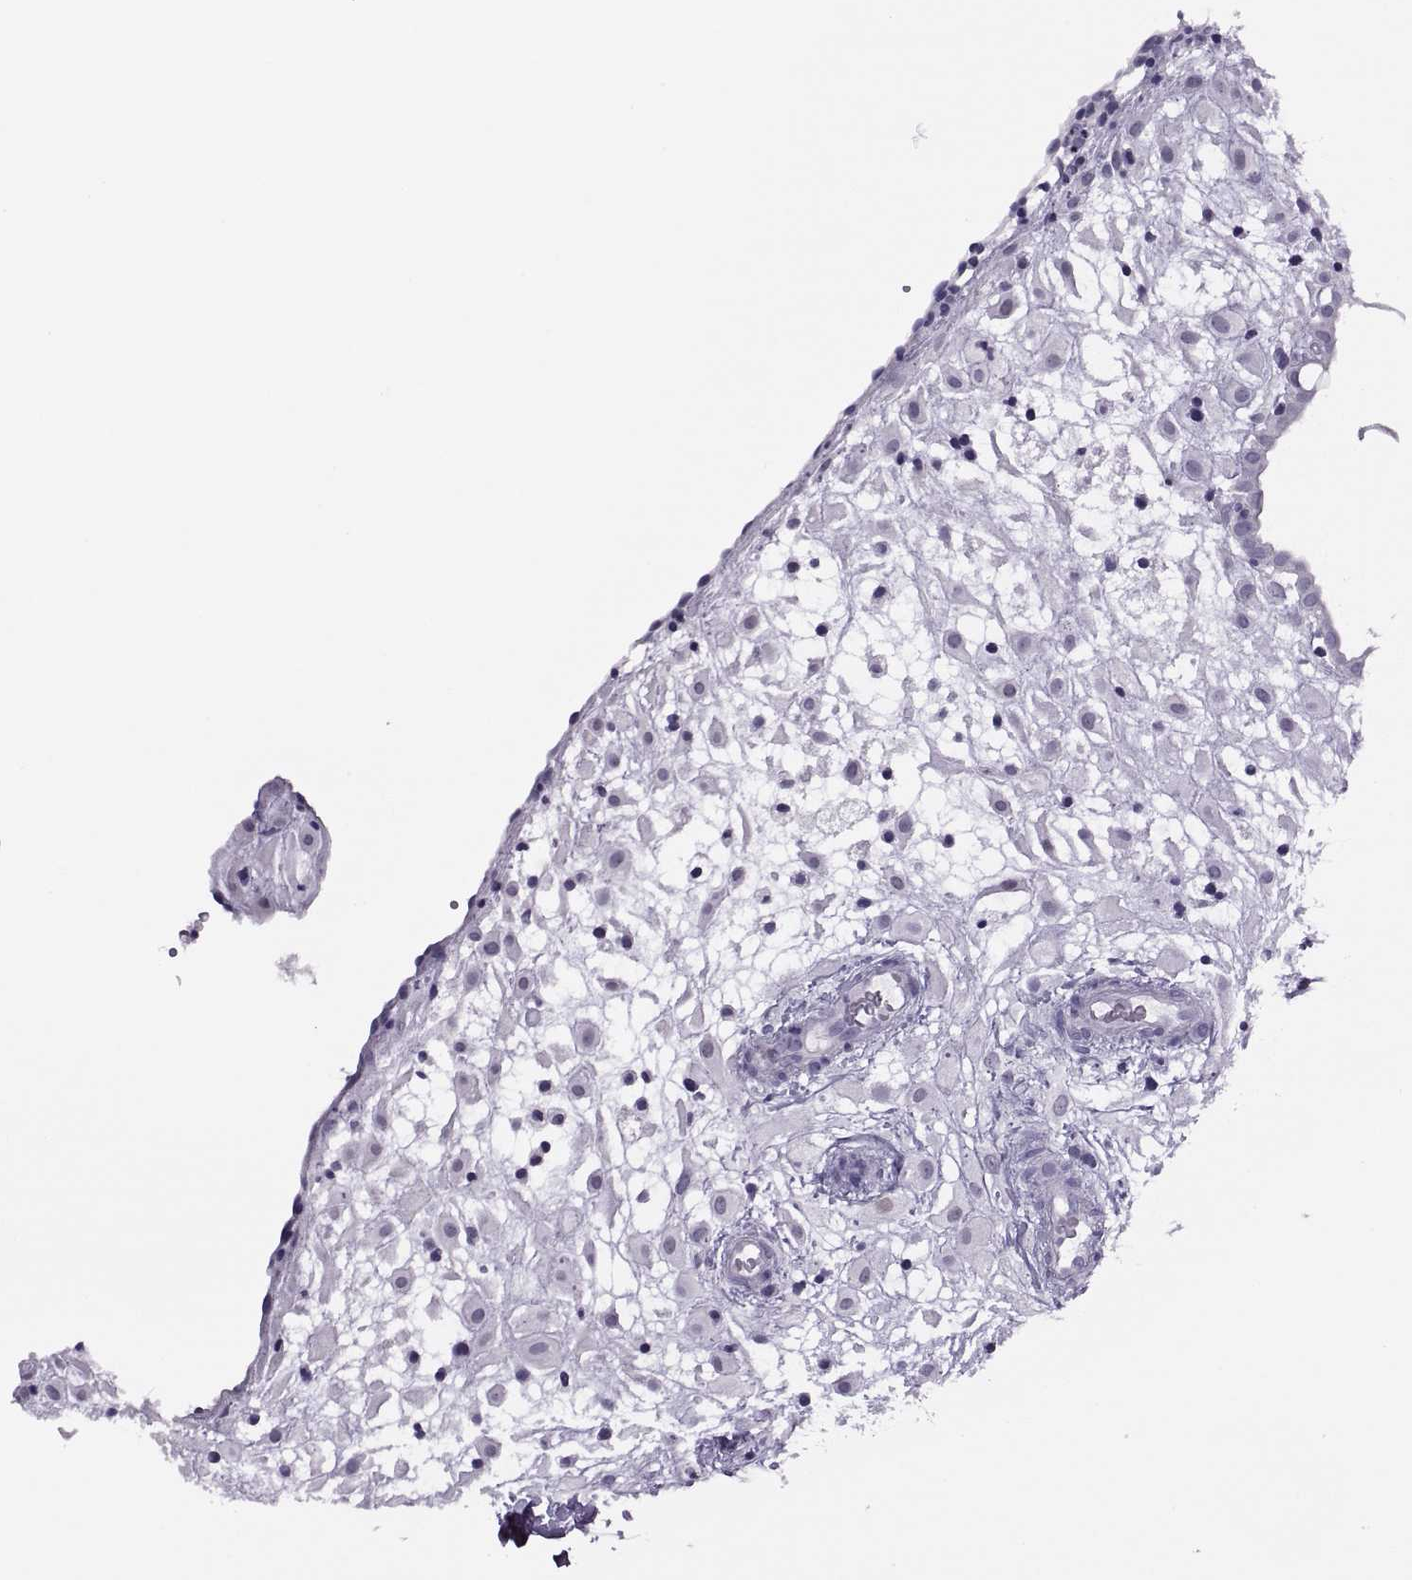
{"staining": {"intensity": "negative", "quantity": "none", "location": "none"}, "tissue": "placenta", "cell_type": "Decidual cells", "image_type": "normal", "snomed": [{"axis": "morphology", "description": "Normal tissue, NOS"}, {"axis": "topography", "description": "Placenta"}], "caption": "The micrograph displays no staining of decidual cells in normal placenta. (DAB (3,3'-diaminobenzidine) IHC with hematoxylin counter stain).", "gene": "FAM24A", "patient": {"sex": "female", "age": 24}}